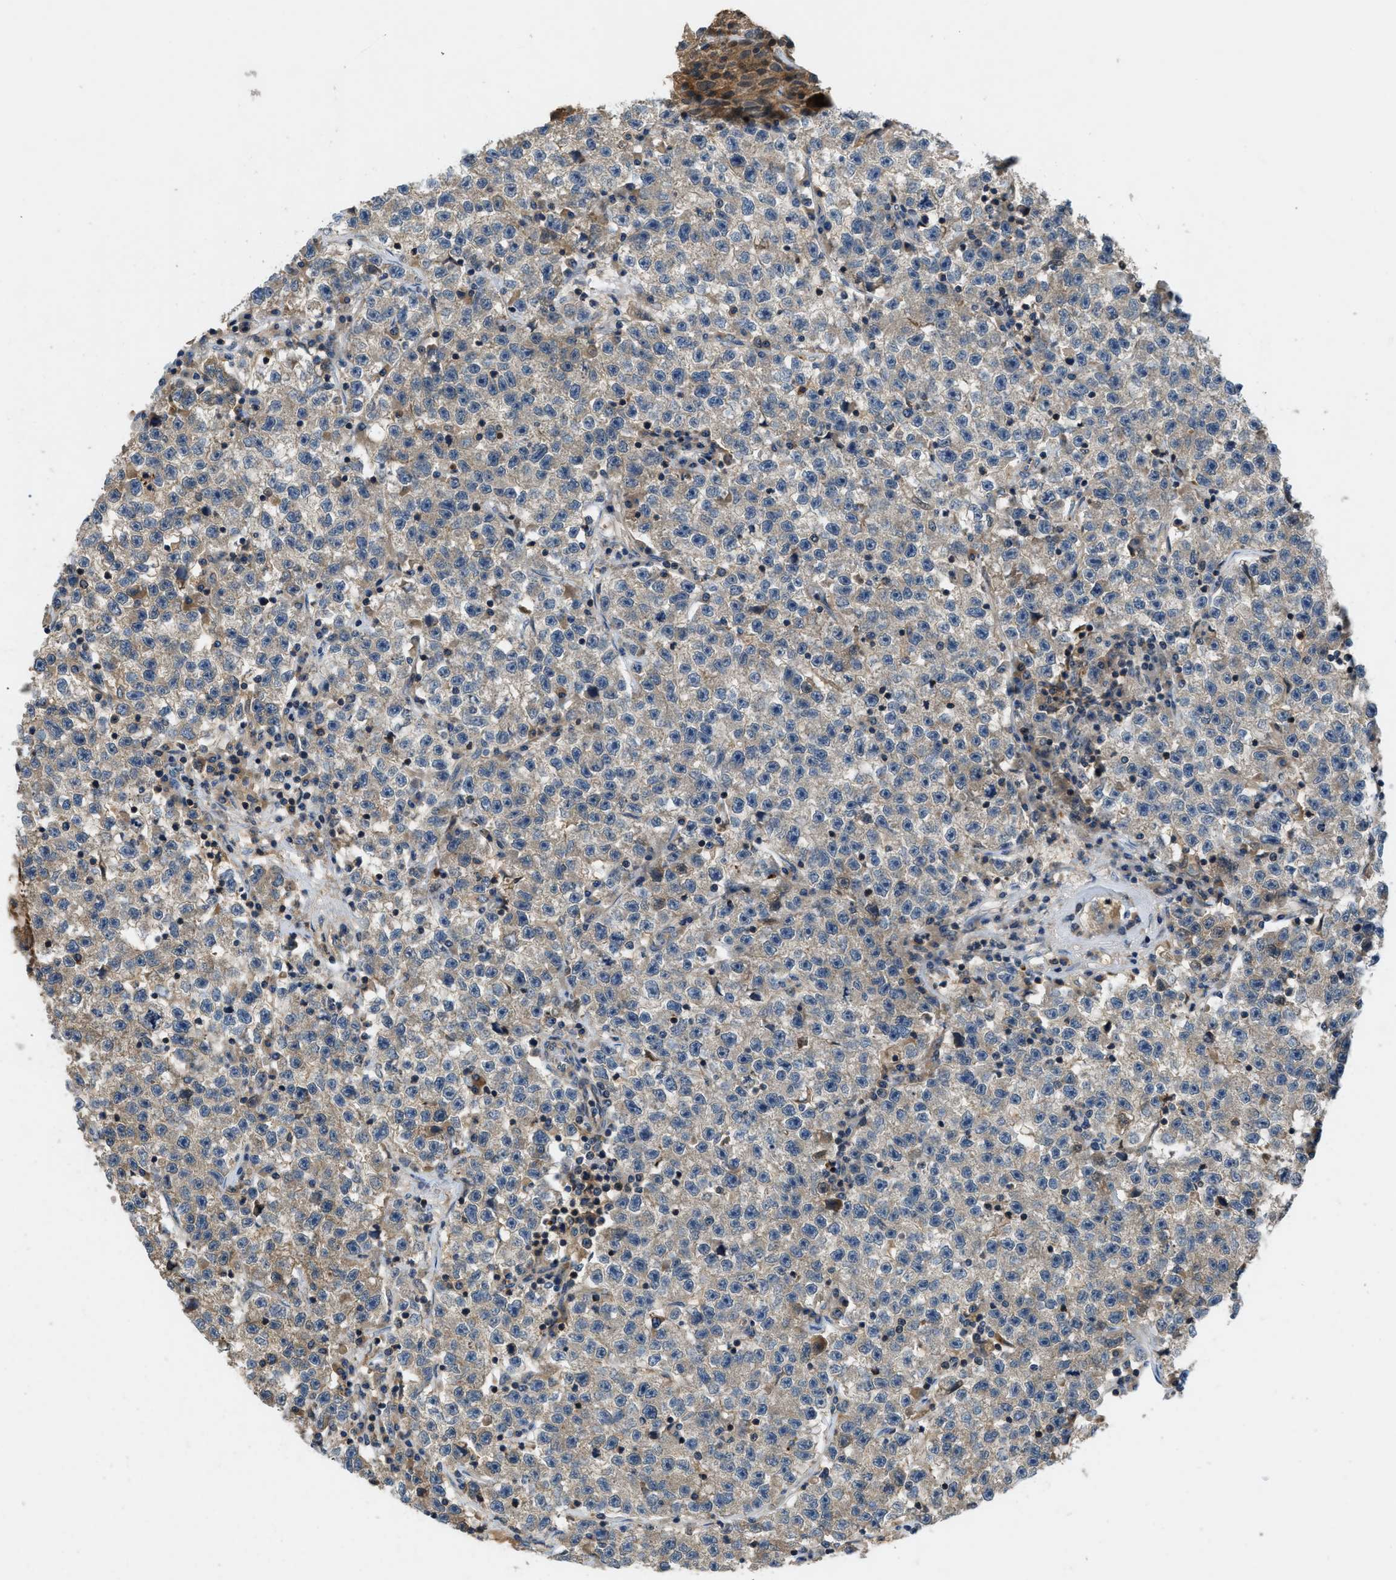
{"staining": {"intensity": "weak", "quantity": "25%-75%", "location": "cytoplasmic/membranous"}, "tissue": "testis cancer", "cell_type": "Tumor cells", "image_type": "cancer", "snomed": [{"axis": "morphology", "description": "Seminoma, NOS"}, {"axis": "topography", "description": "Testis"}], "caption": "This is an image of immunohistochemistry staining of seminoma (testis), which shows weak expression in the cytoplasmic/membranous of tumor cells.", "gene": "GPR31", "patient": {"sex": "male", "age": 22}}